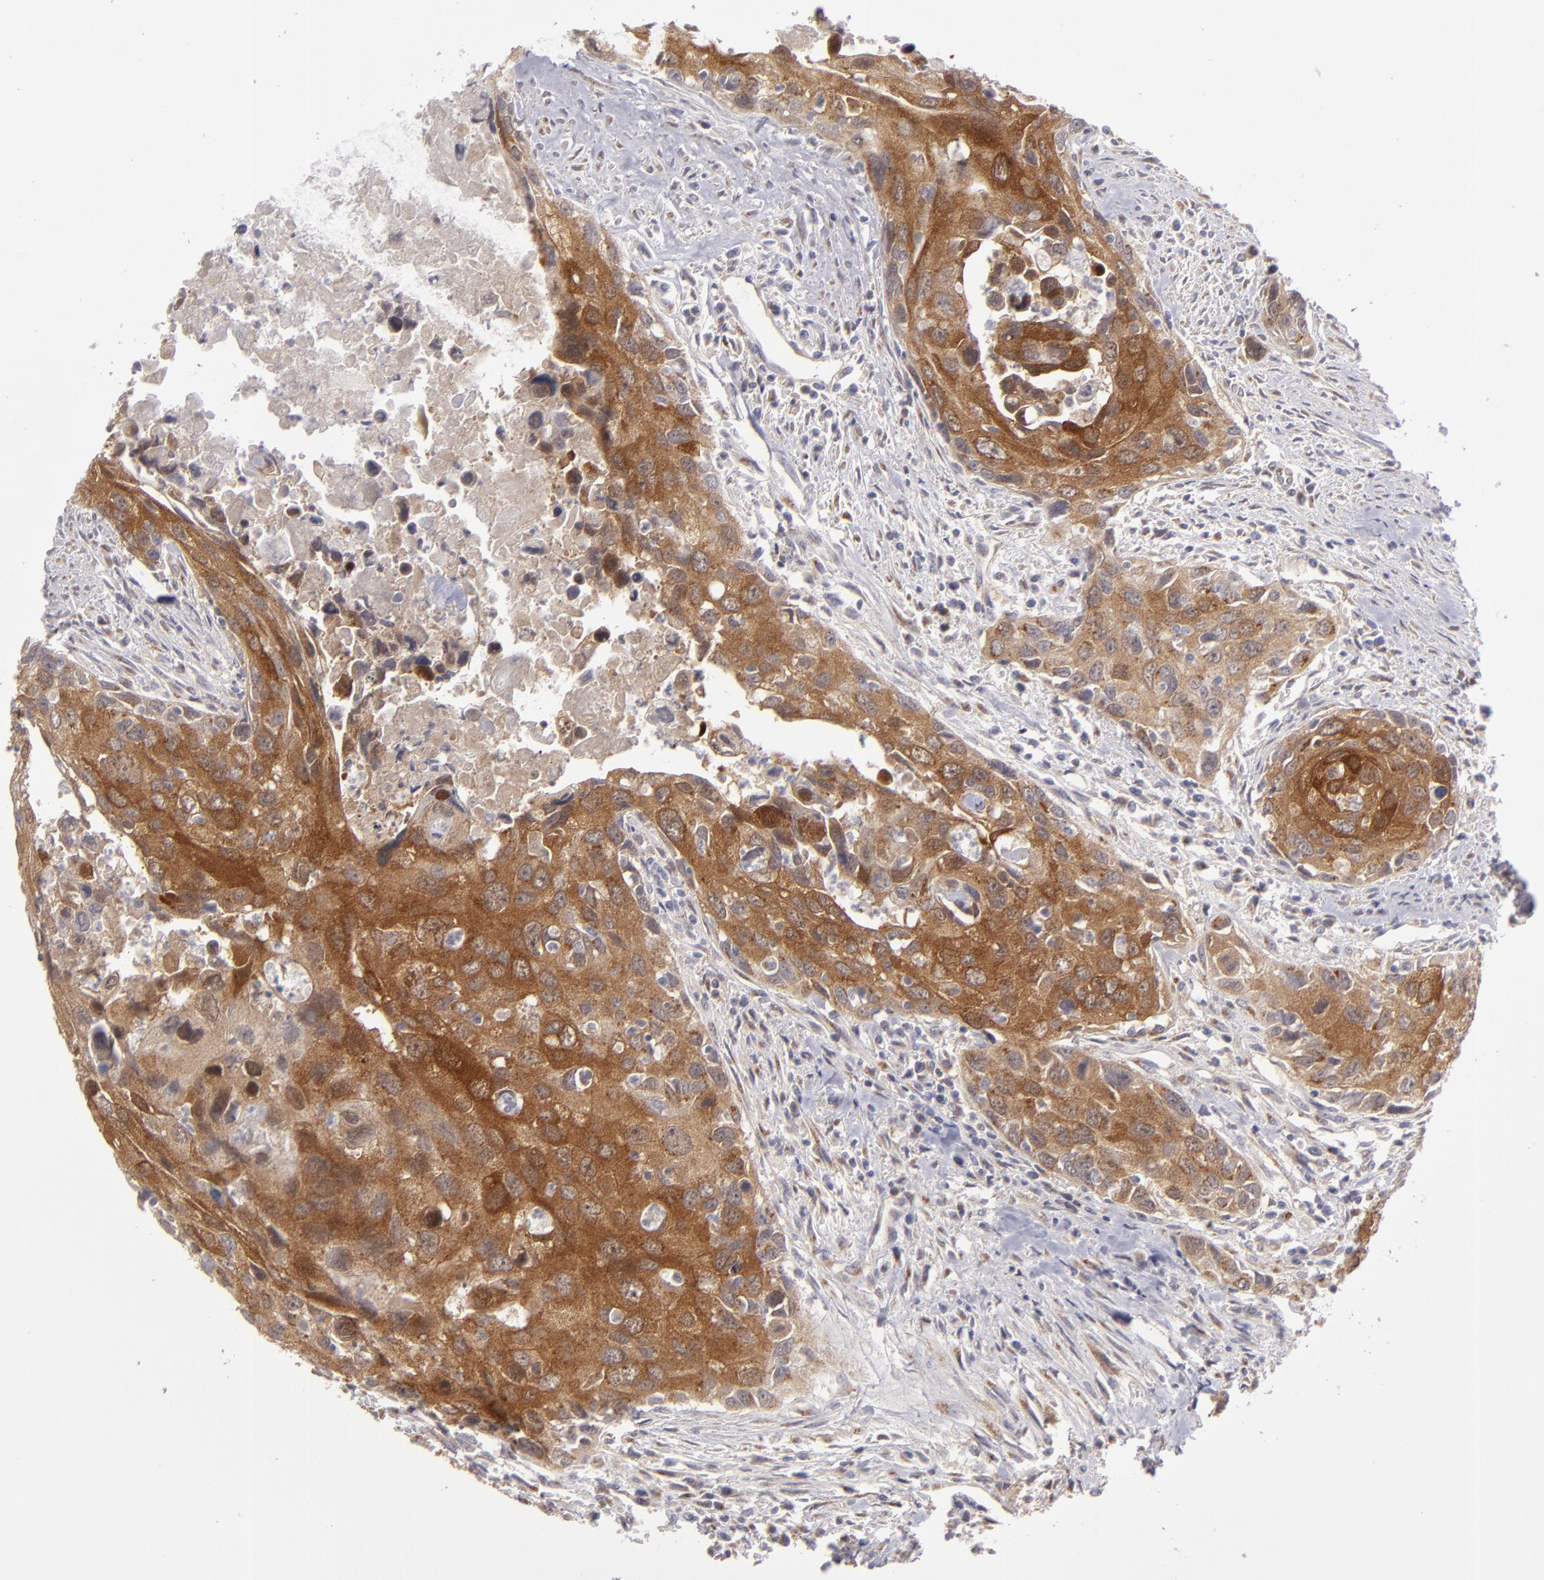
{"staining": {"intensity": "strong", "quantity": ">75%", "location": "cytoplasmic/membranous"}, "tissue": "urothelial cancer", "cell_type": "Tumor cells", "image_type": "cancer", "snomed": [{"axis": "morphology", "description": "Urothelial carcinoma, High grade"}, {"axis": "topography", "description": "Urinary bladder"}], "caption": "A high-resolution histopathology image shows IHC staining of urothelial cancer, which demonstrates strong cytoplasmic/membranous expression in about >75% of tumor cells.", "gene": "SH2D4A", "patient": {"sex": "male", "age": 71}}